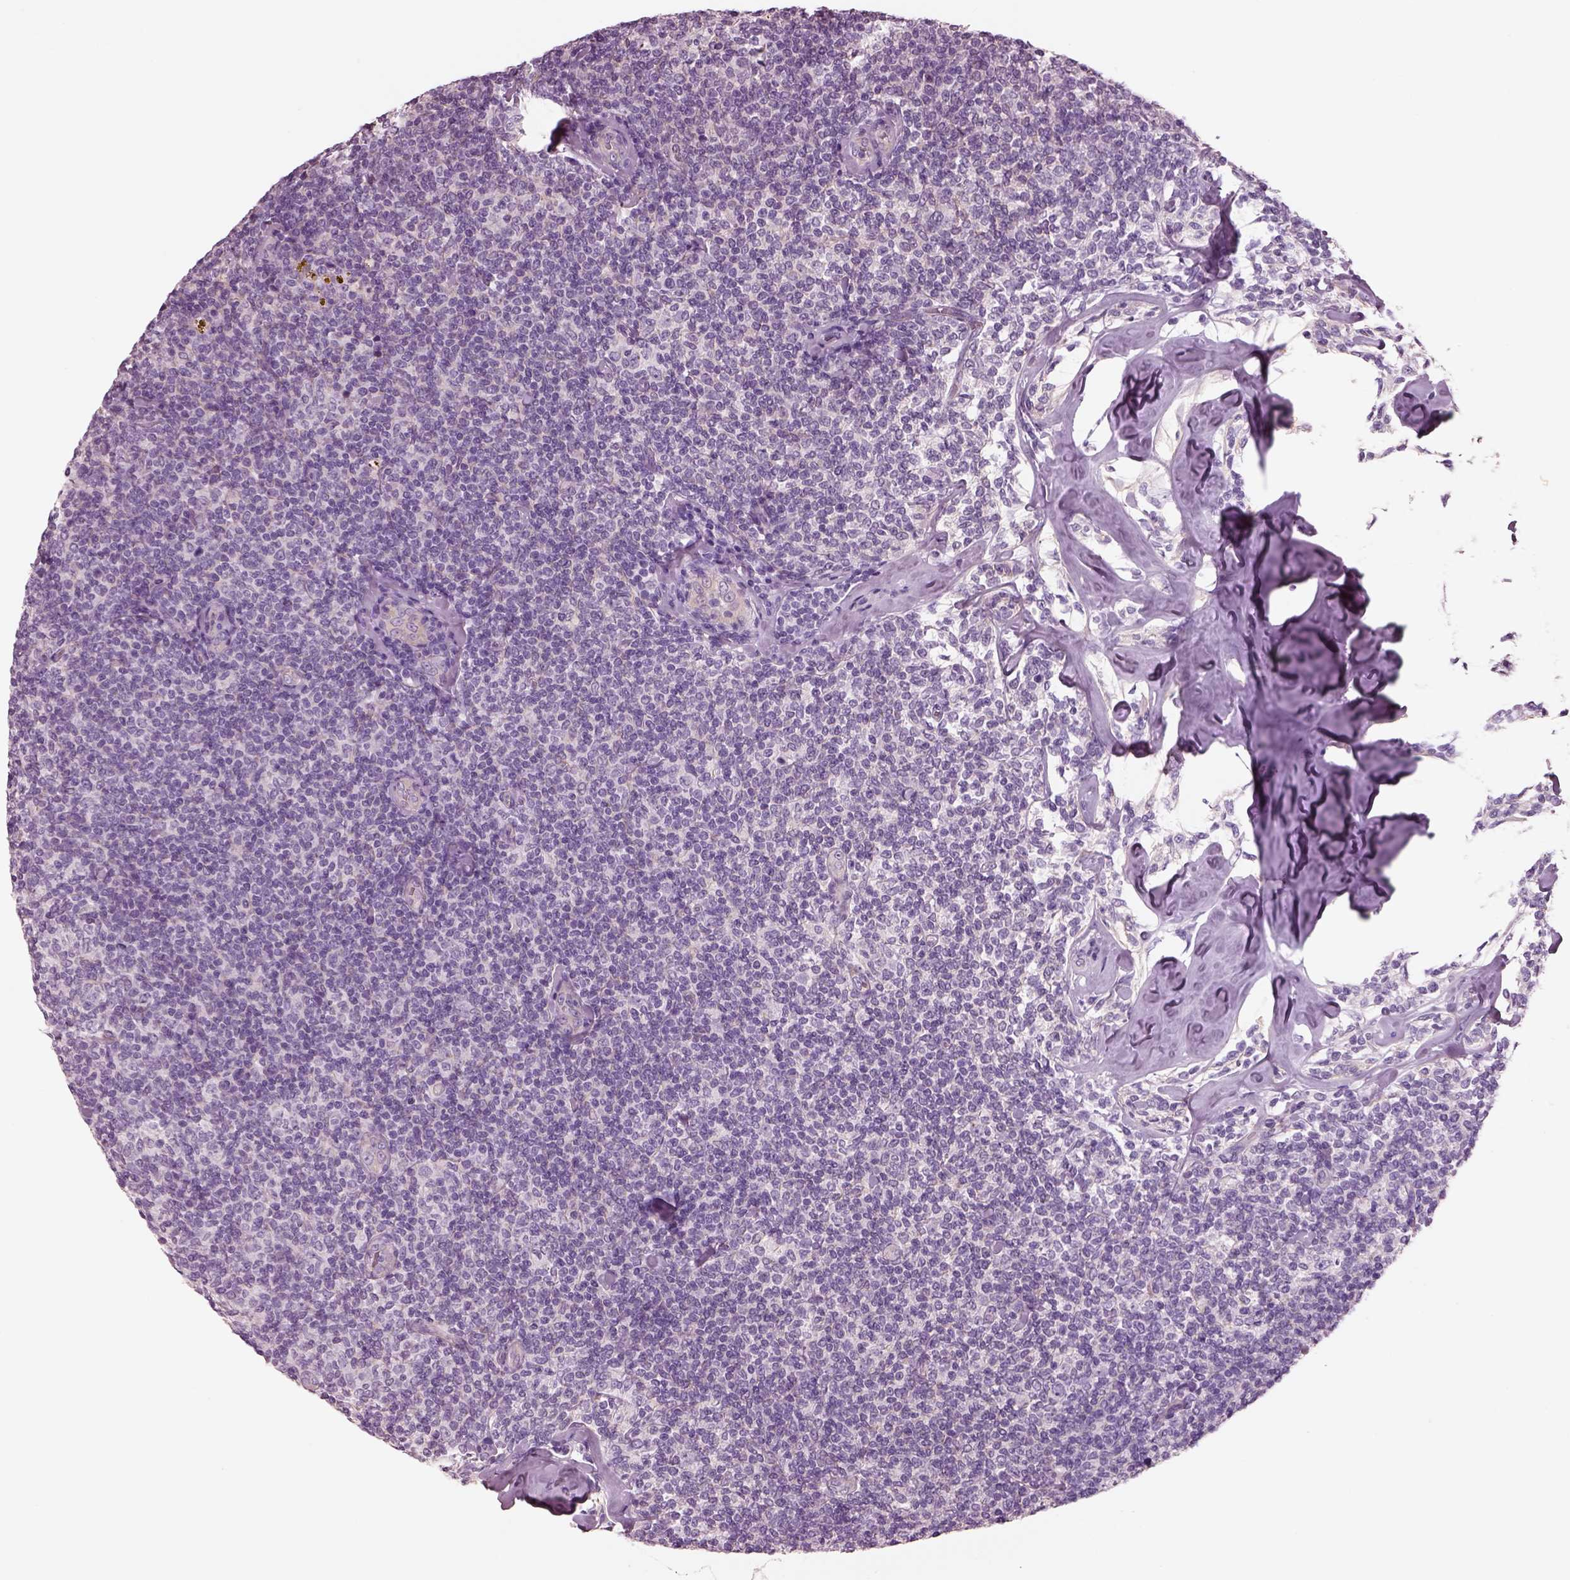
{"staining": {"intensity": "negative", "quantity": "none", "location": "none"}, "tissue": "lymphoma", "cell_type": "Tumor cells", "image_type": "cancer", "snomed": [{"axis": "morphology", "description": "Malignant lymphoma, non-Hodgkin's type, Low grade"}, {"axis": "topography", "description": "Lymph node"}], "caption": "DAB immunohistochemical staining of human low-grade malignant lymphoma, non-Hodgkin's type reveals no significant expression in tumor cells. (DAB (3,3'-diaminobenzidine) IHC with hematoxylin counter stain).", "gene": "IGLL1", "patient": {"sex": "female", "age": 56}}